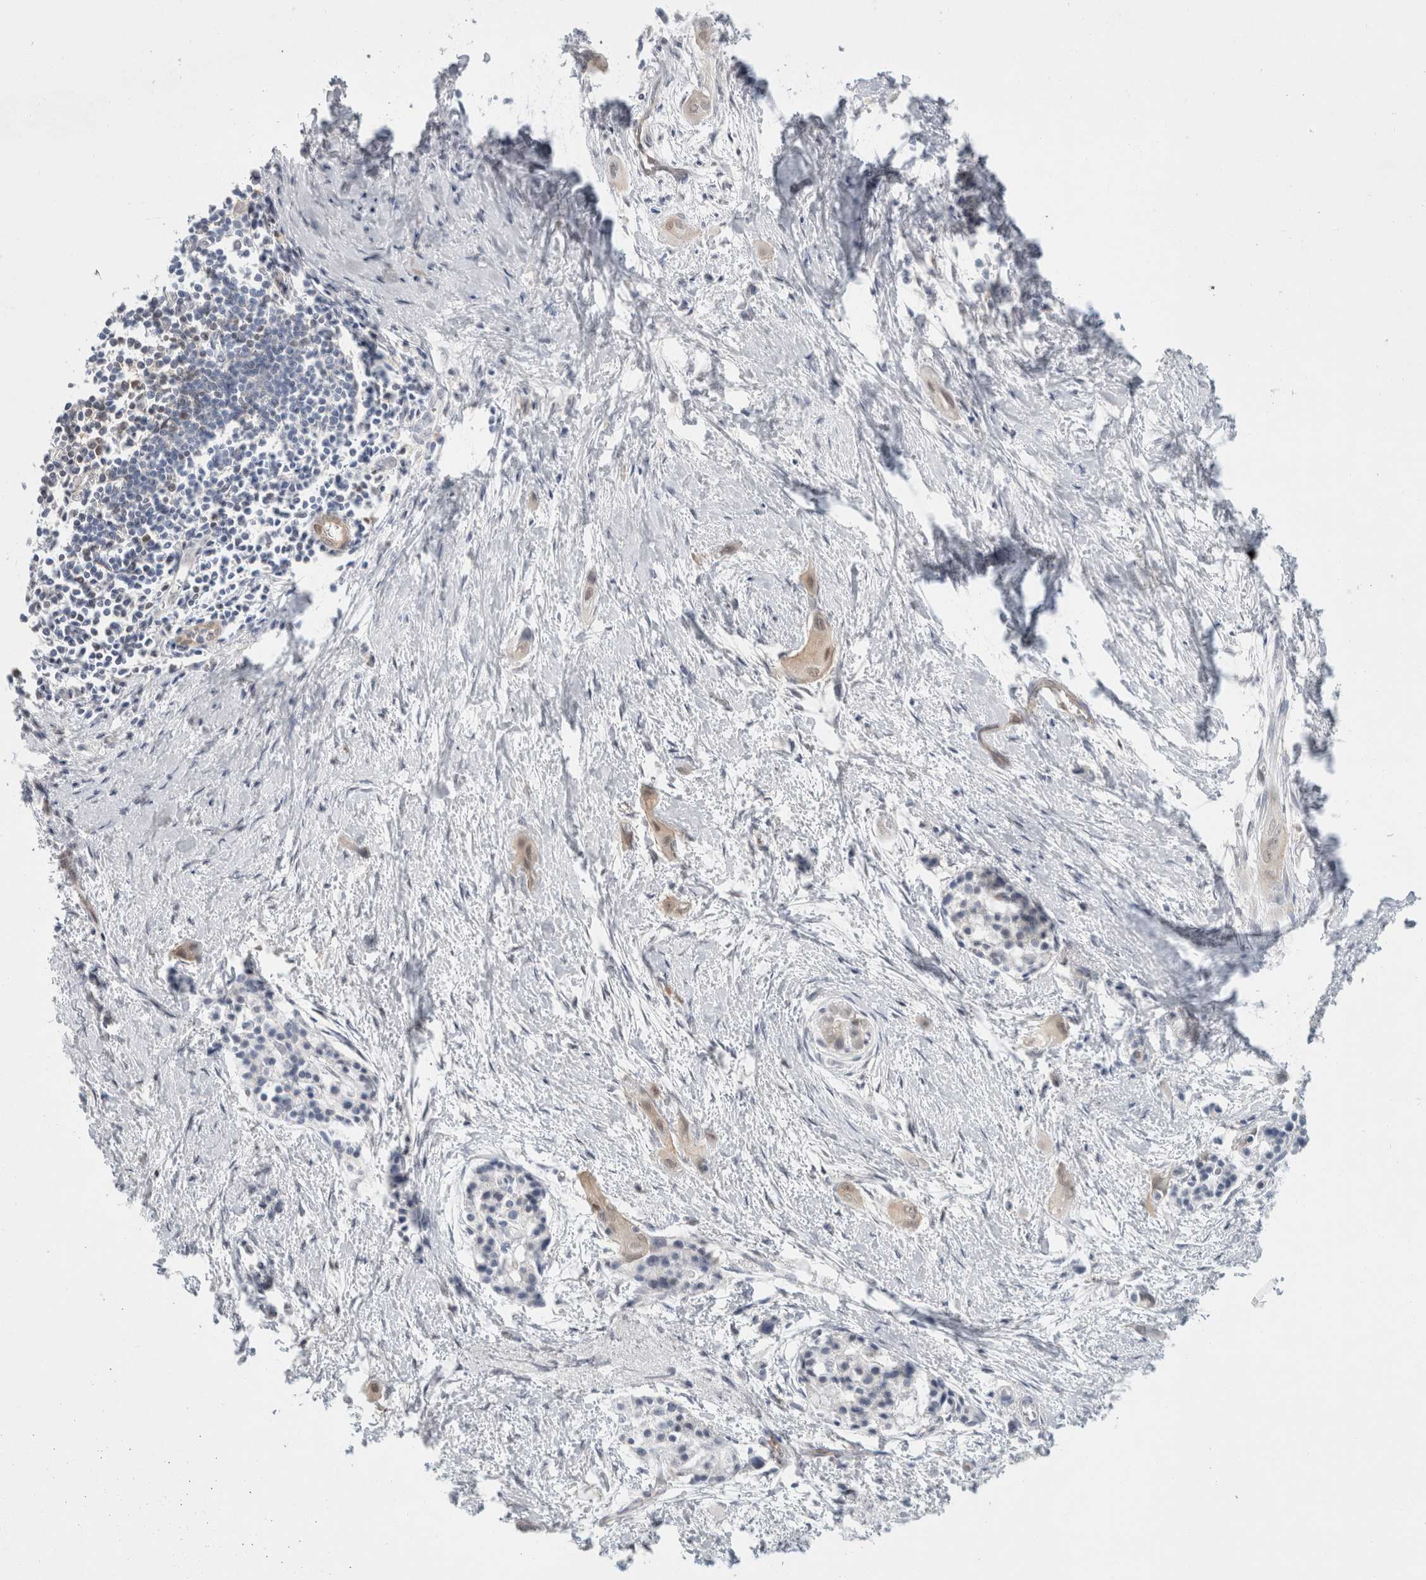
{"staining": {"intensity": "weak", "quantity": "25%-75%", "location": "cytoplasmic/membranous,nuclear"}, "tissue": "pancreatic cancer", "cell_type": "Tumor cells", "image_type": "cancer", "snomed": [{"axis": "morphology", "description": "Adenocarcinoma, NOS"}, {"axis": "topography", "description": "Pancreas"}], "caption": "Protein analysis of pancreatic cancer (adenocarcinoma) tissue exhibits weak cytoplasmic/membranous and nuclear expression in about 25%-75% of tumor cells.", "gene": "CASP6", "patient": {"sex": "male", "age": 59}}